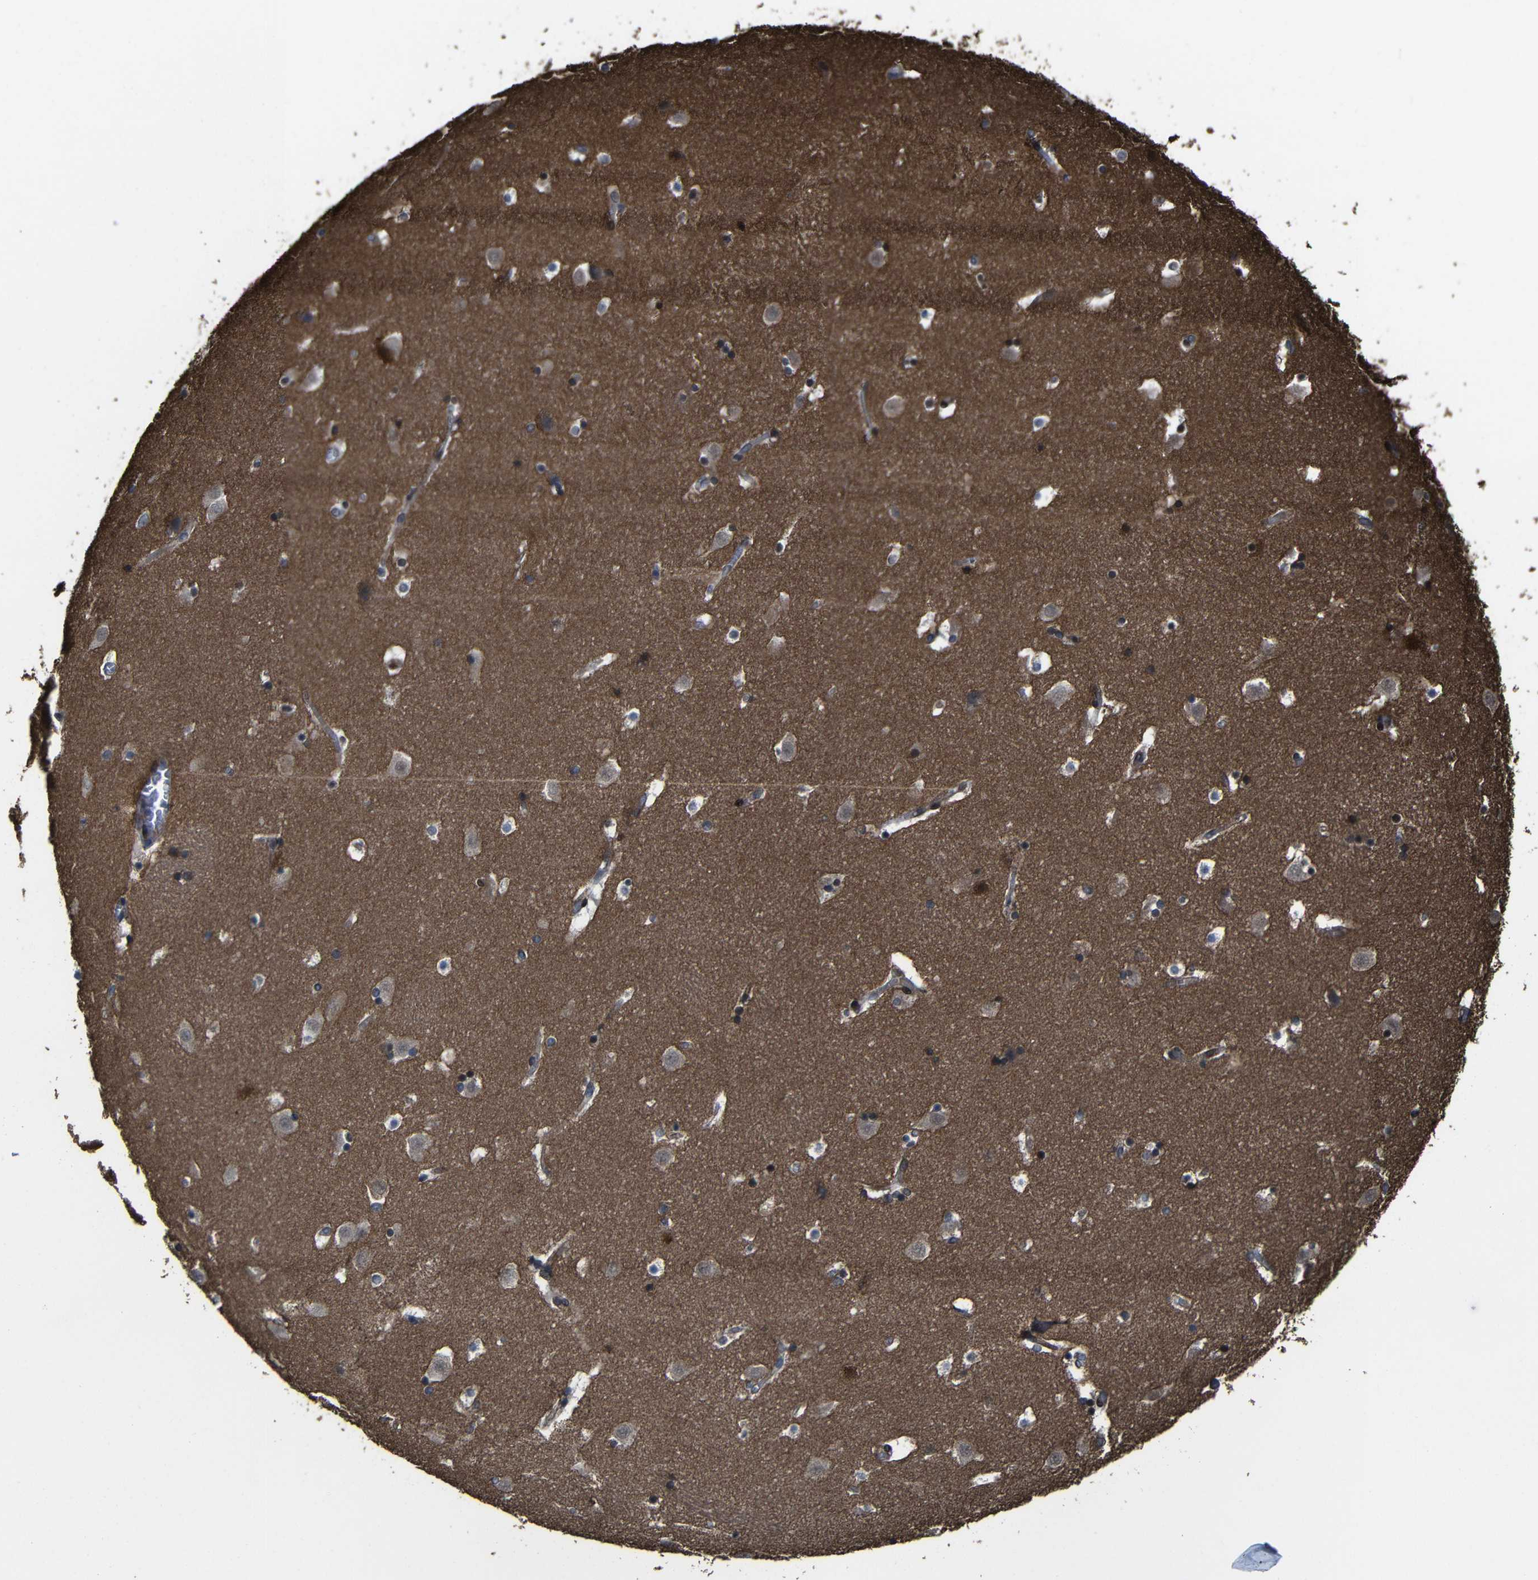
{"staining": {"intensity": "moderate", "quantity": "<25%", "location": "cytoplasmic/membranous"}, "tissue": "caudate", "cell_type": "Glial cells", "image_type": "normal", "snomed": [{"axis": "morphology", "description": "Normal tissue, NOS"}, {"axis": "topography", "description": "Lateral ventricle wall"}], "caption": "Immunohistochemistry histopathology image of normal caudate: human caudate stained using immunohistochemistry reveals low levels of moderate protein expression localized specifically in the cytoplasmic/membranous of glial cells, appearing as a cytoplasmic/membranous brown color.", "gene": "KIAA0513", "patient": {"sex": "male", "age": 45}}